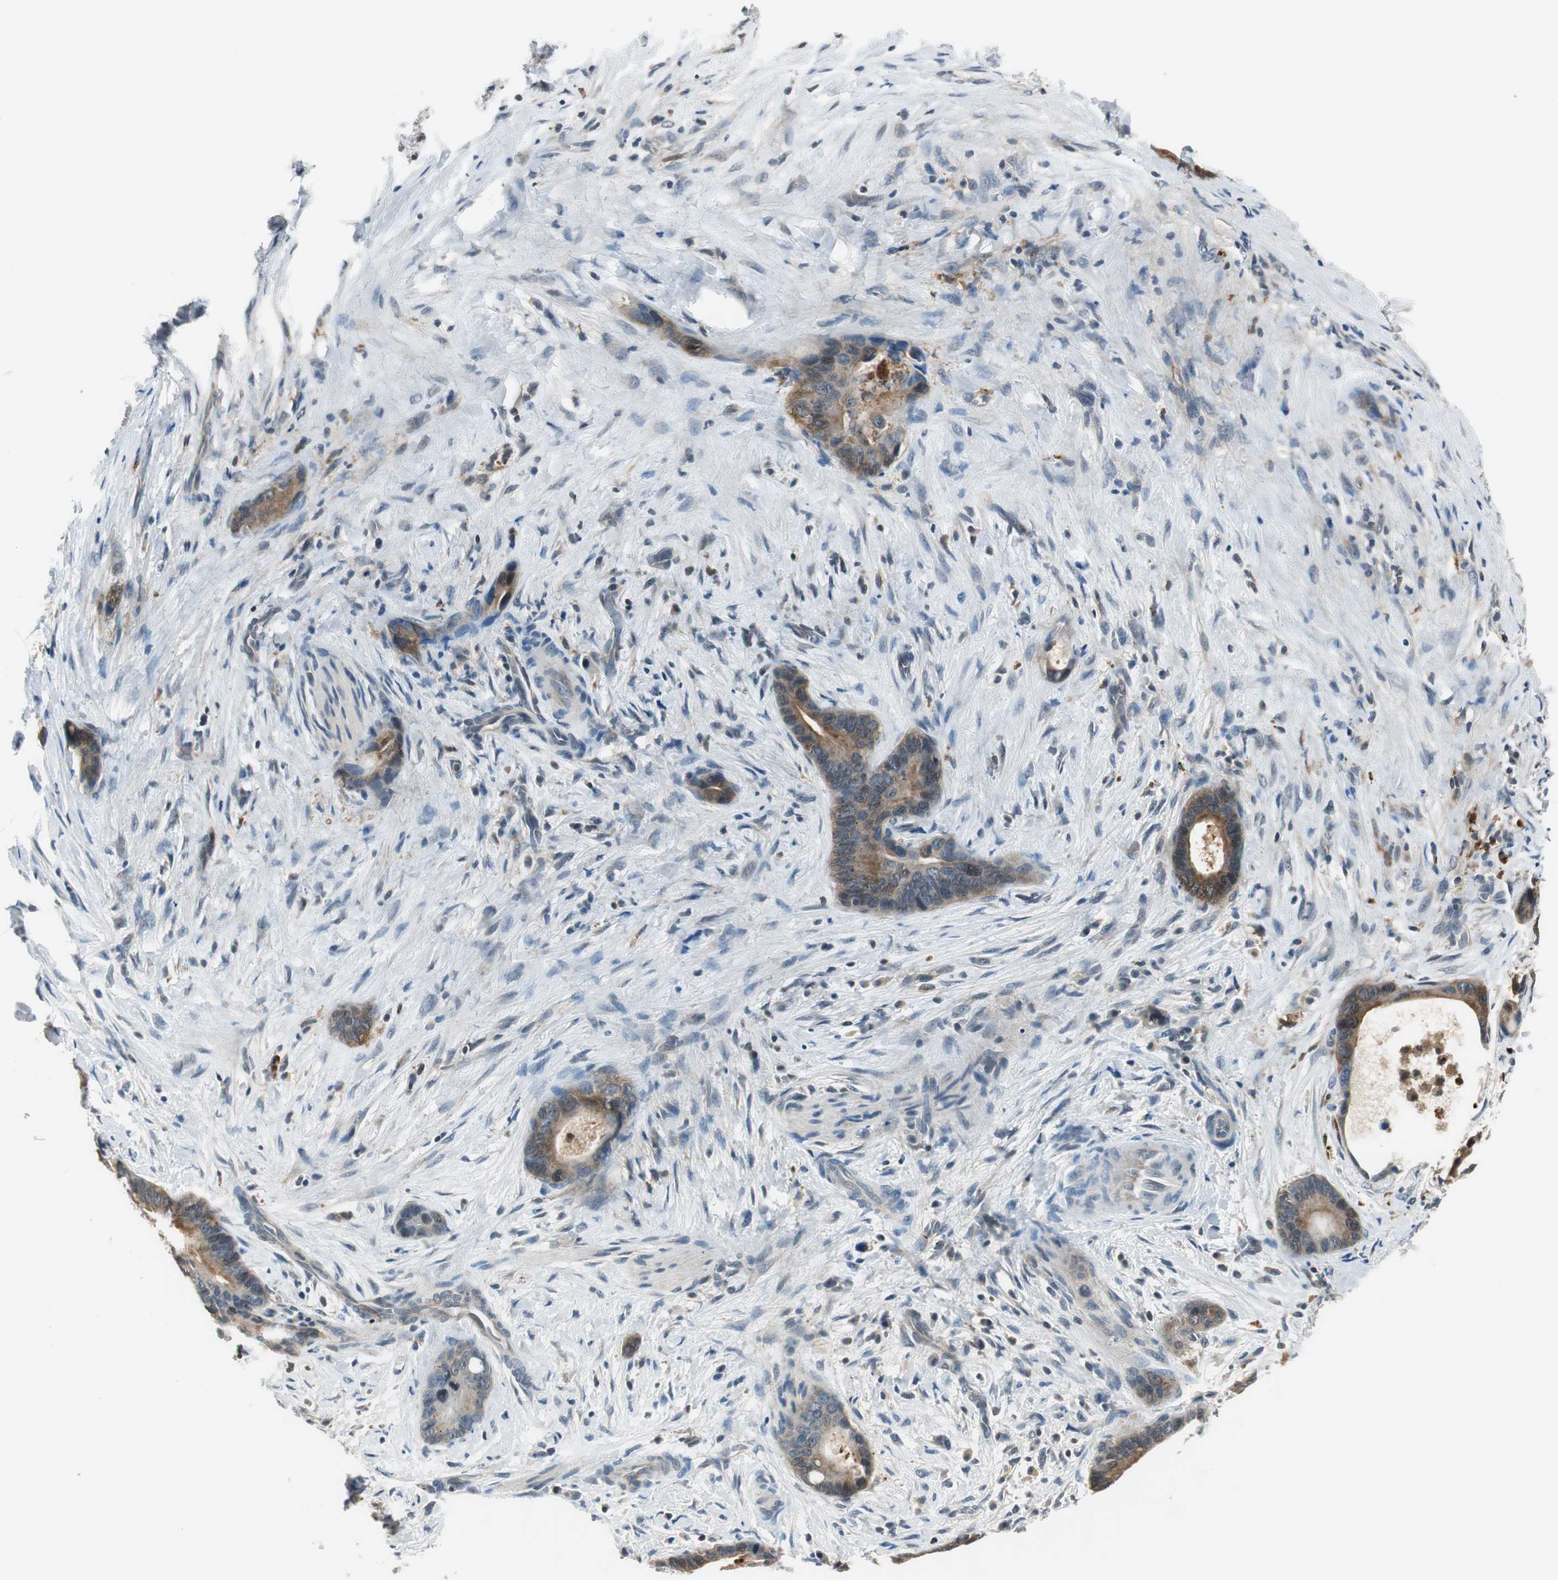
{"staining": {"intensity": "moderate", "quantity": ">75%", "location": "cytoplasmic/membranous"}, "tissue": "liver cancer", "cell_type": "Tumor cells", "image_type": "cancer", "snomed": [{"axis": "morphology", "description": "Cholangiocarcinoma"}, {"axis": "topography", "description": "Liver"}], "caption": "Tumor cells exhibit medium levels of moderate cytoplasmic/membranous expression in approximately >75% of cells in liver cancer.", "gene": "NCK1", "patient": {"sex": "female", "age": 55}}